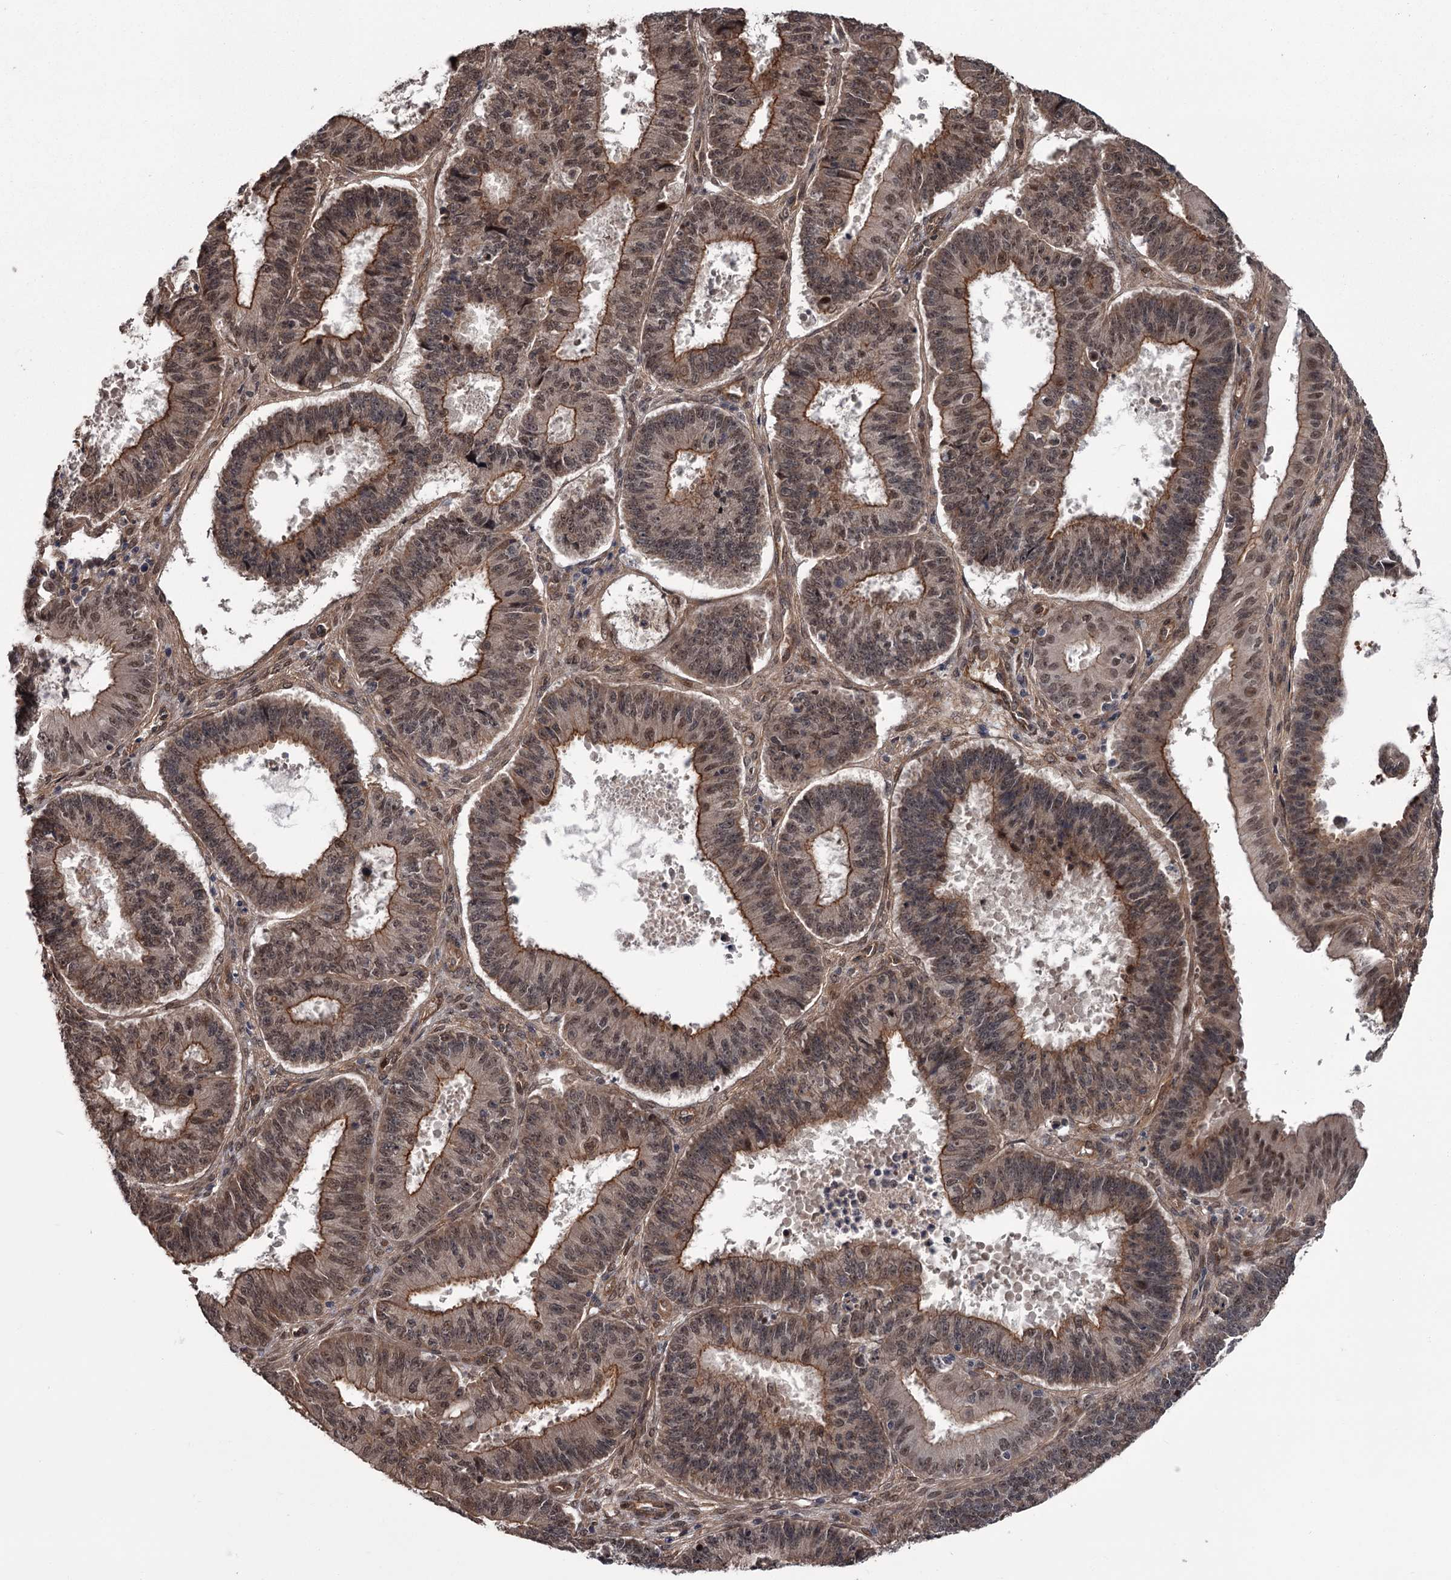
{"staining": {"intensity": "moderate", "quantity": ">75%", "location": "cytoplasmic/membranous,nuclear"}, "tissue": "ovarian cancer", "cell_type": "Tumor cells", "image_type": "cancer", "snomed": [{"axis": "morphology", "description": "Carcinoma, endometroid"}, {"axis": "topography", "description": "Appendix"}, {"axis": "topography", "description": "Ovary"}], "caption": "Ovarian endometroid carcinoma stained with immunohistochemistry demonstrates moderate cytoplasmic/membranous and nuclear expression in about >75% of tumor cells. (IHC, brightfield microscopy, high magnification).", "gene": "CDC42EP2", "patient": {"sex": "female", "age": 42}}